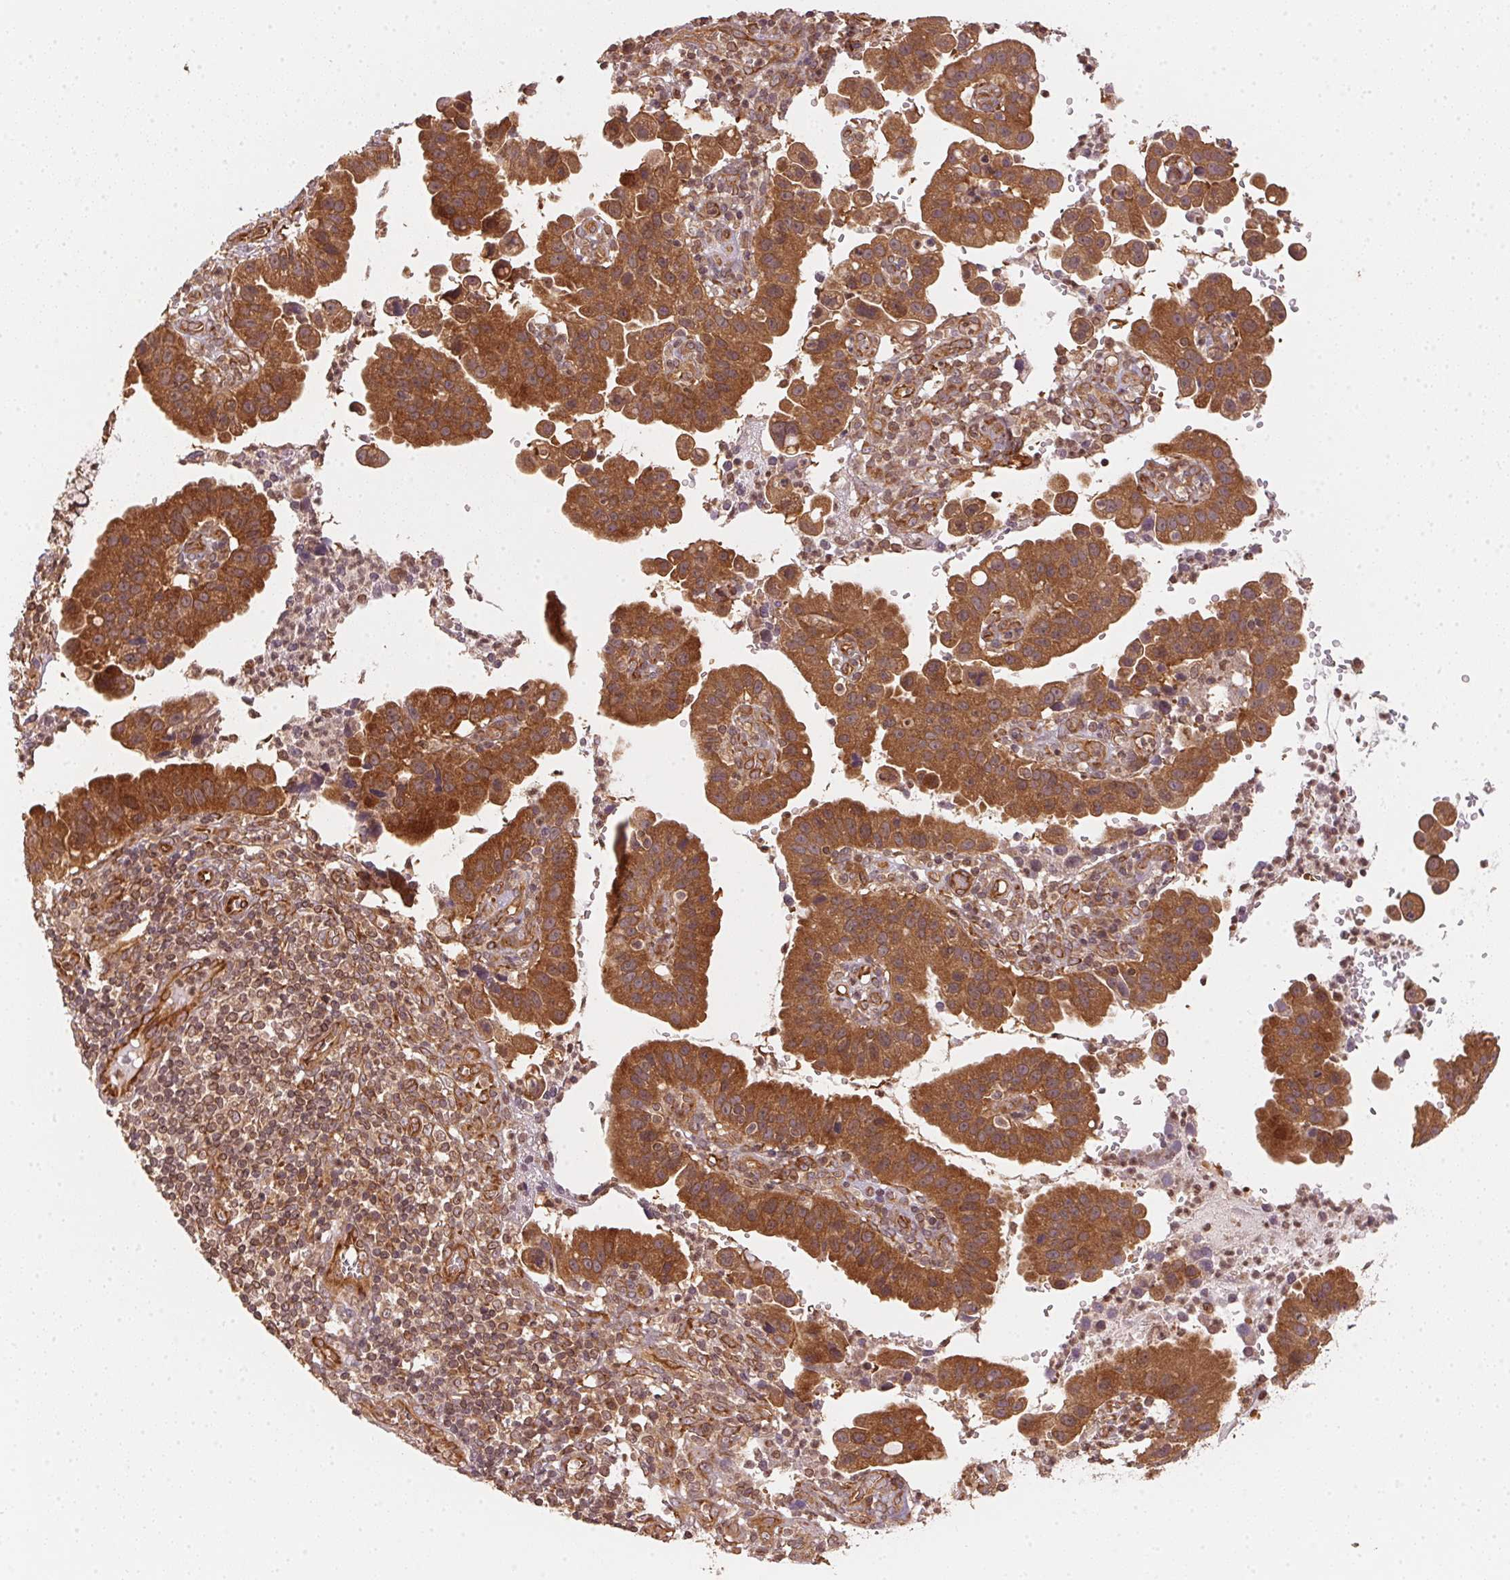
{"staining": {"intensity": "strong", "quantity": ">75%", "location": "cytoplasmic/membranous"}, "tissue": "cervical cancer", "cell_type": "Tumor cells", "image_type": "cancer", "snomed": [{"axis": "morphology", "description": "Adenocarcinoma, NOS"}, {"axis": "topography", "description": "Cervix"}], "caption": "Immunohistochemistry image of neoplastic tissue: cervical adenocarcinoma stained using immunohistochemistry (IHC) displays high levels of strong protein expression localized specifically in the cytoplasmic/membranous of tumor cells, appearing as a cytoplasmic/membranous brown color.", "gene": "STRN4", "patient": {"sex": "female", "age": 34}}